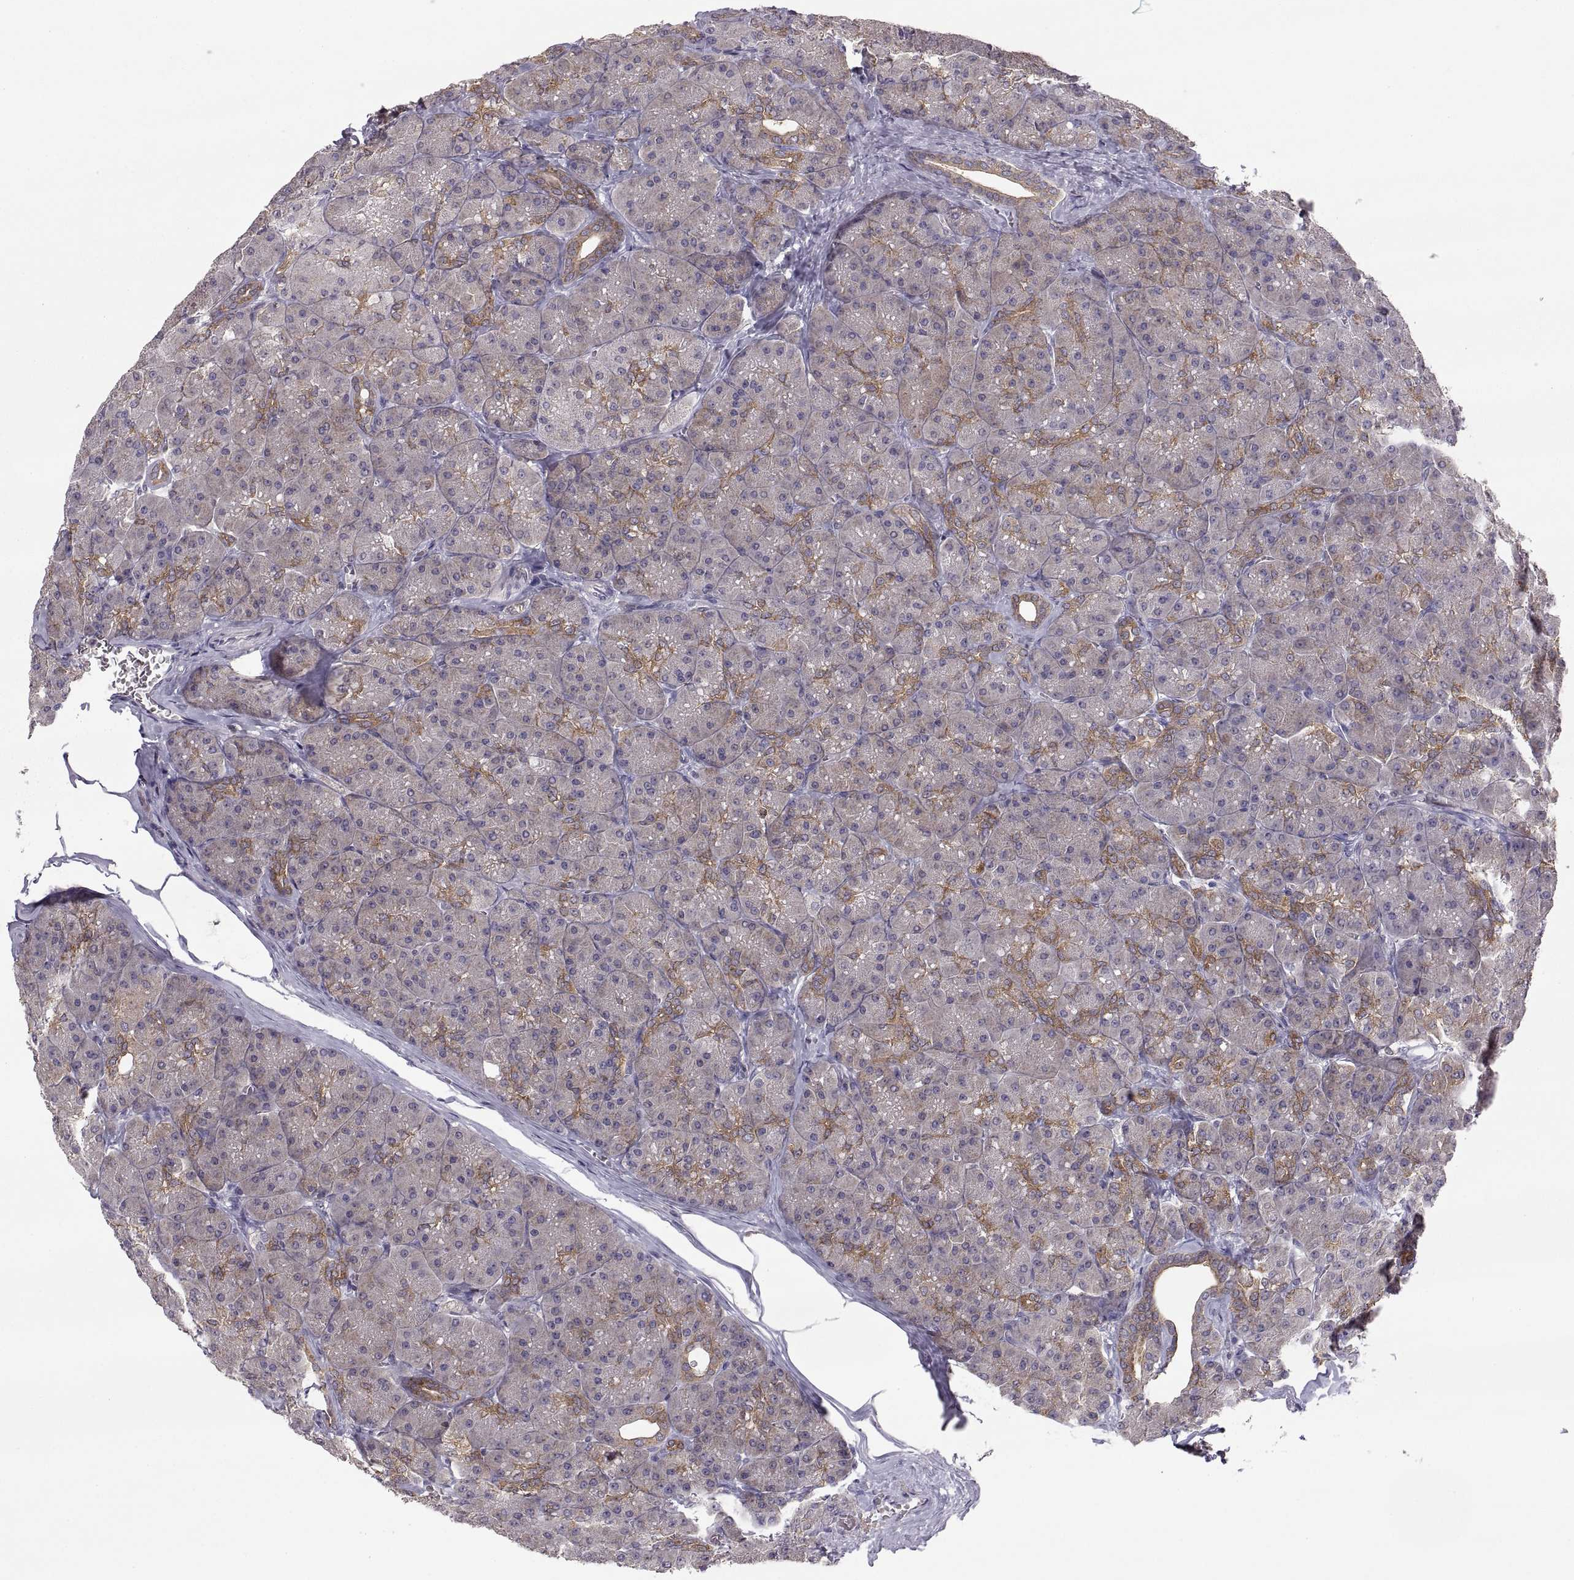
{"staining": {"intensity": "strong", "quantity": "<25%", "location": "cytoplasmic/membranous"}, "tissue": "pancreas", "cell_type": "Exocrine glandular cells", "image_type": "normal", "snomed": [{"axis": "morphology", "description": "Normal tissue, NOS"}, {"axis": "topography", "description": "Pancreas"}], "caption": "Strong cytoplasmic/membranous protein expression is seen in approximately <25% of exocrine glandular cells in pancreas. (DAB = brown stain, brightfield microscopy at high magnification).", "gene": "EZR", "patient": {"sex": "male", "age": 57}}